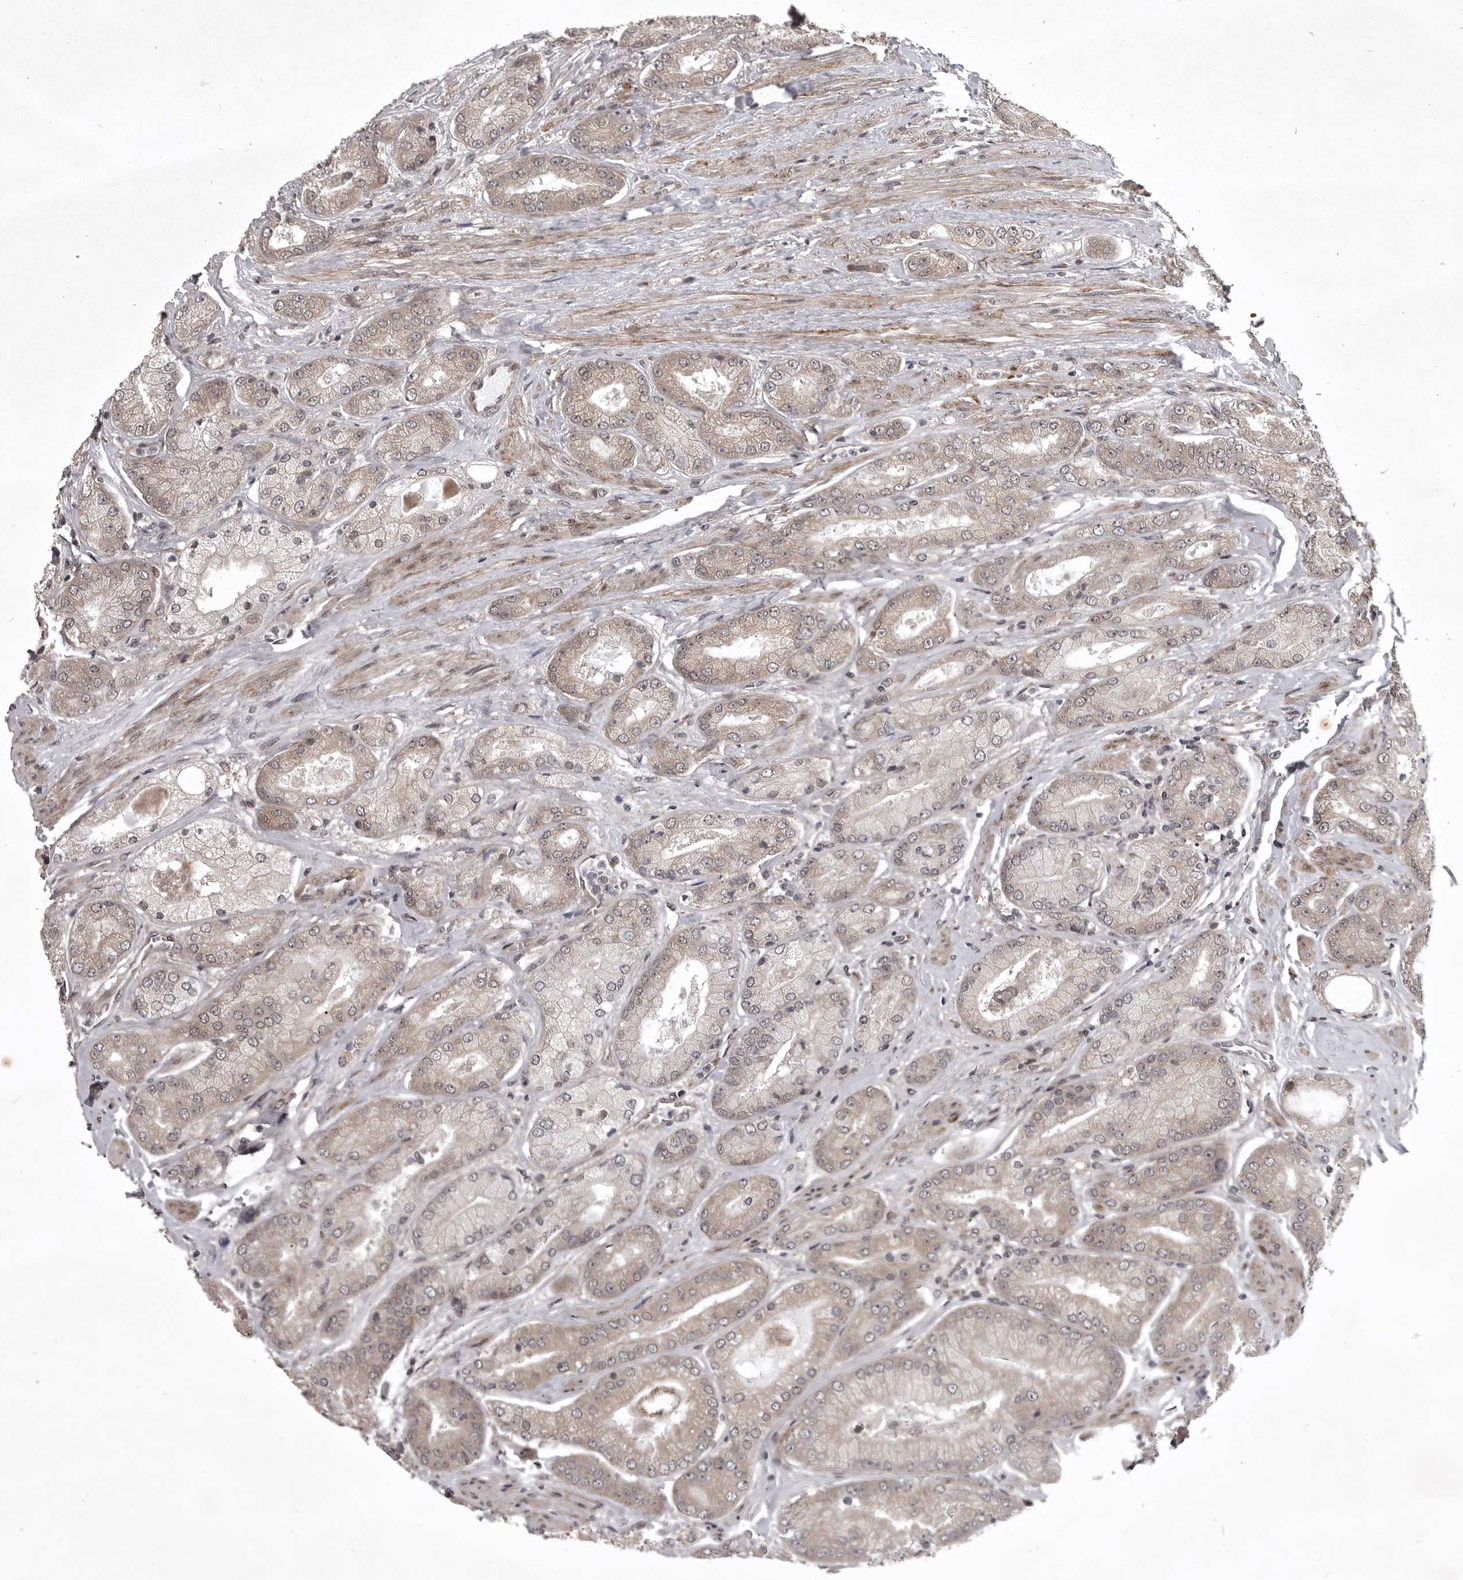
{"staining": {"intensity": "weak", "quantity": "<25%", "location": "cytoplasmic/membranous"}, "tissue": "prostate cancer", "cell_type": "Tumor cells", "image_type": "cancer", "snomed": [{"axis": "morphology", "description": "Adenocarcinoma, High grade"}, {"axis": "topography", "description": "Prostate"}], "caption": "Image shows no protein positivity in tumor cells of adenocarcinoma (high-grade) (prostate) tissue. Brightfield microscopy of immunohistochemistry (IHC) stained with DAB (3,3'-diaminobenzidine) (brown) and hematoxylin (blue), captured at high magnification.", "gene": "SNX16", "patient": {"sex": "male", "age": 58}}